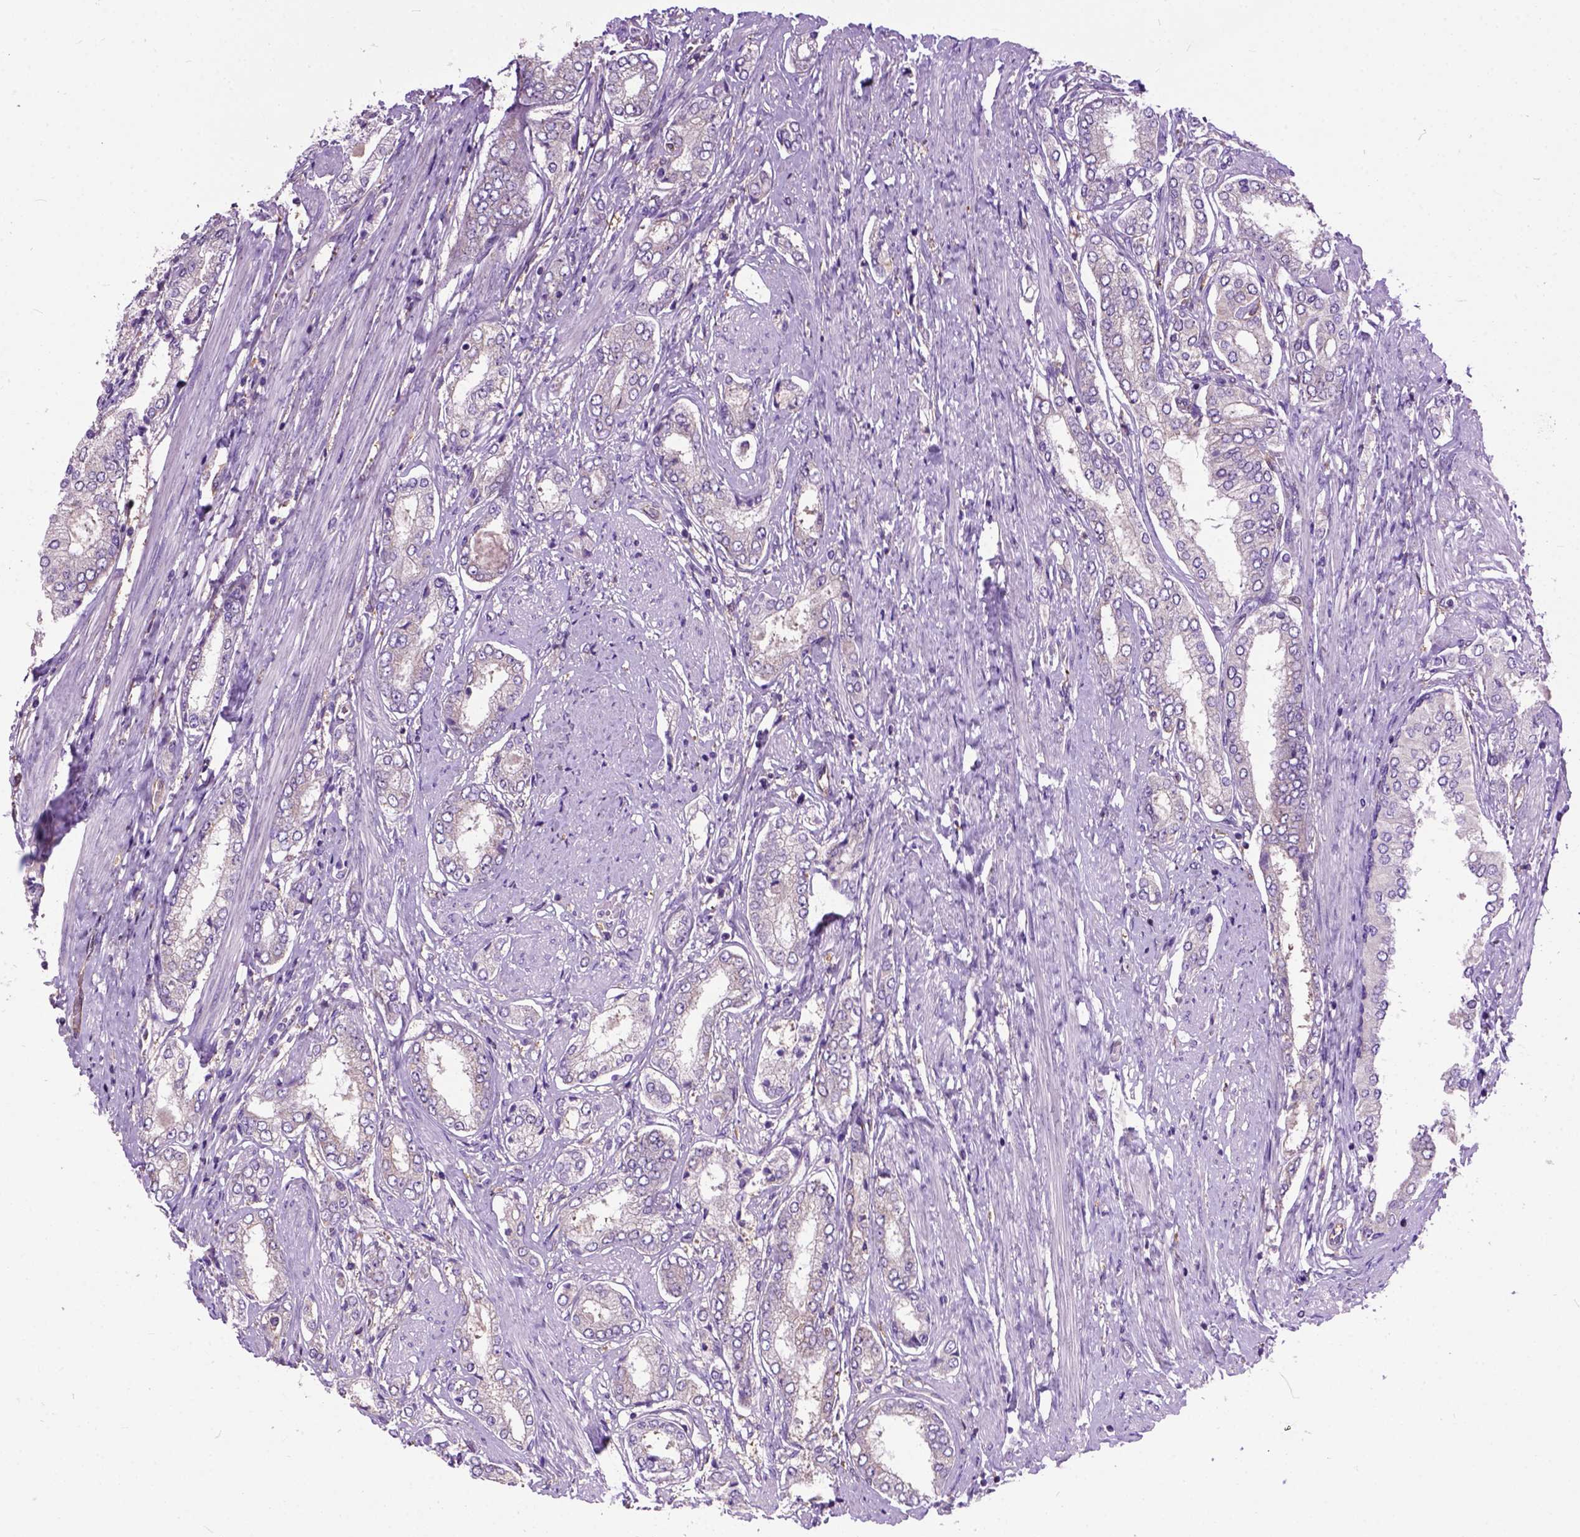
{"staining": {"intensity": "negative", "quantity": "none", "location": "none"}, "tissue": "prostate cancer", "cell_type": "Tumor cells", "image_type": "cancer", "snomed": [{"axis": "morphology", "description": "Adenocarcinoma, NOS"}, {"axis": "topography", "description": "Prostate"}], "caption": "Immunohistochemistry (IHC) photomicrograph of neoplastic tissue: prostate cancer (adenocarcinoma) stained with DAB shows no significant protein positivity in tumor cells.", "gene": "SEMA4F", "patient": {"sex": "male", "age": 63}}